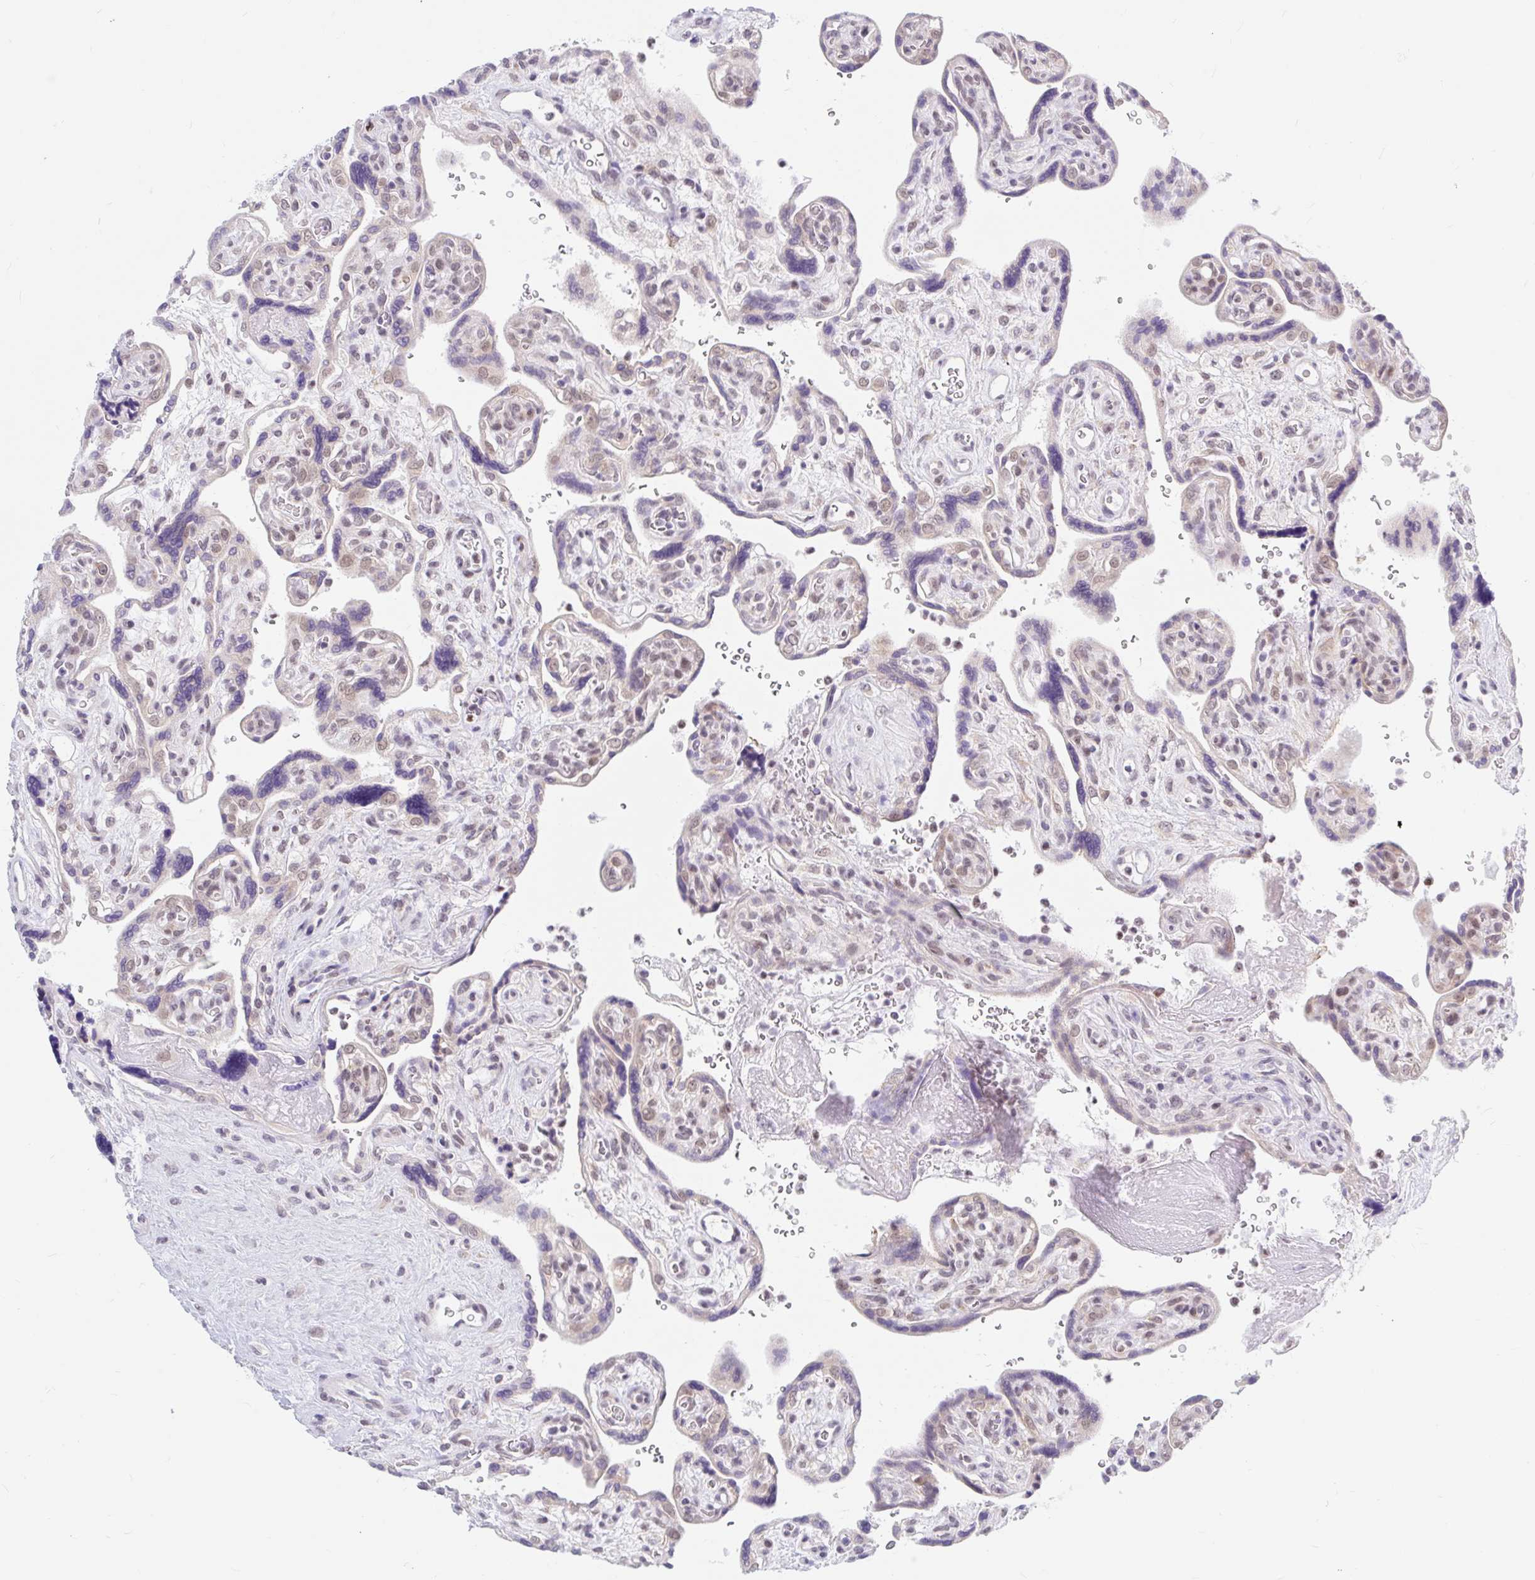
{"staining": {"intensity": "weak", "quantity": "25%-75%", "location": "cytoplasmic/membranous"}, "tissue": "placenta", "cell_type": "Decidual cells", "image_type": "normal", "snomed": [{"axis": "morphology", "description": "Normal tissue, NOS"}, {"axis": "topography", "description": "Placenta"}], "caption": "Immunohistochemical staining of normal placenta demonstrates low levels of weak cytoplasmic/membranous expression in about 25%-75% of decidual cells.", "gene": "SRSF10", "patient": {"sex": "female", "age": 39}}